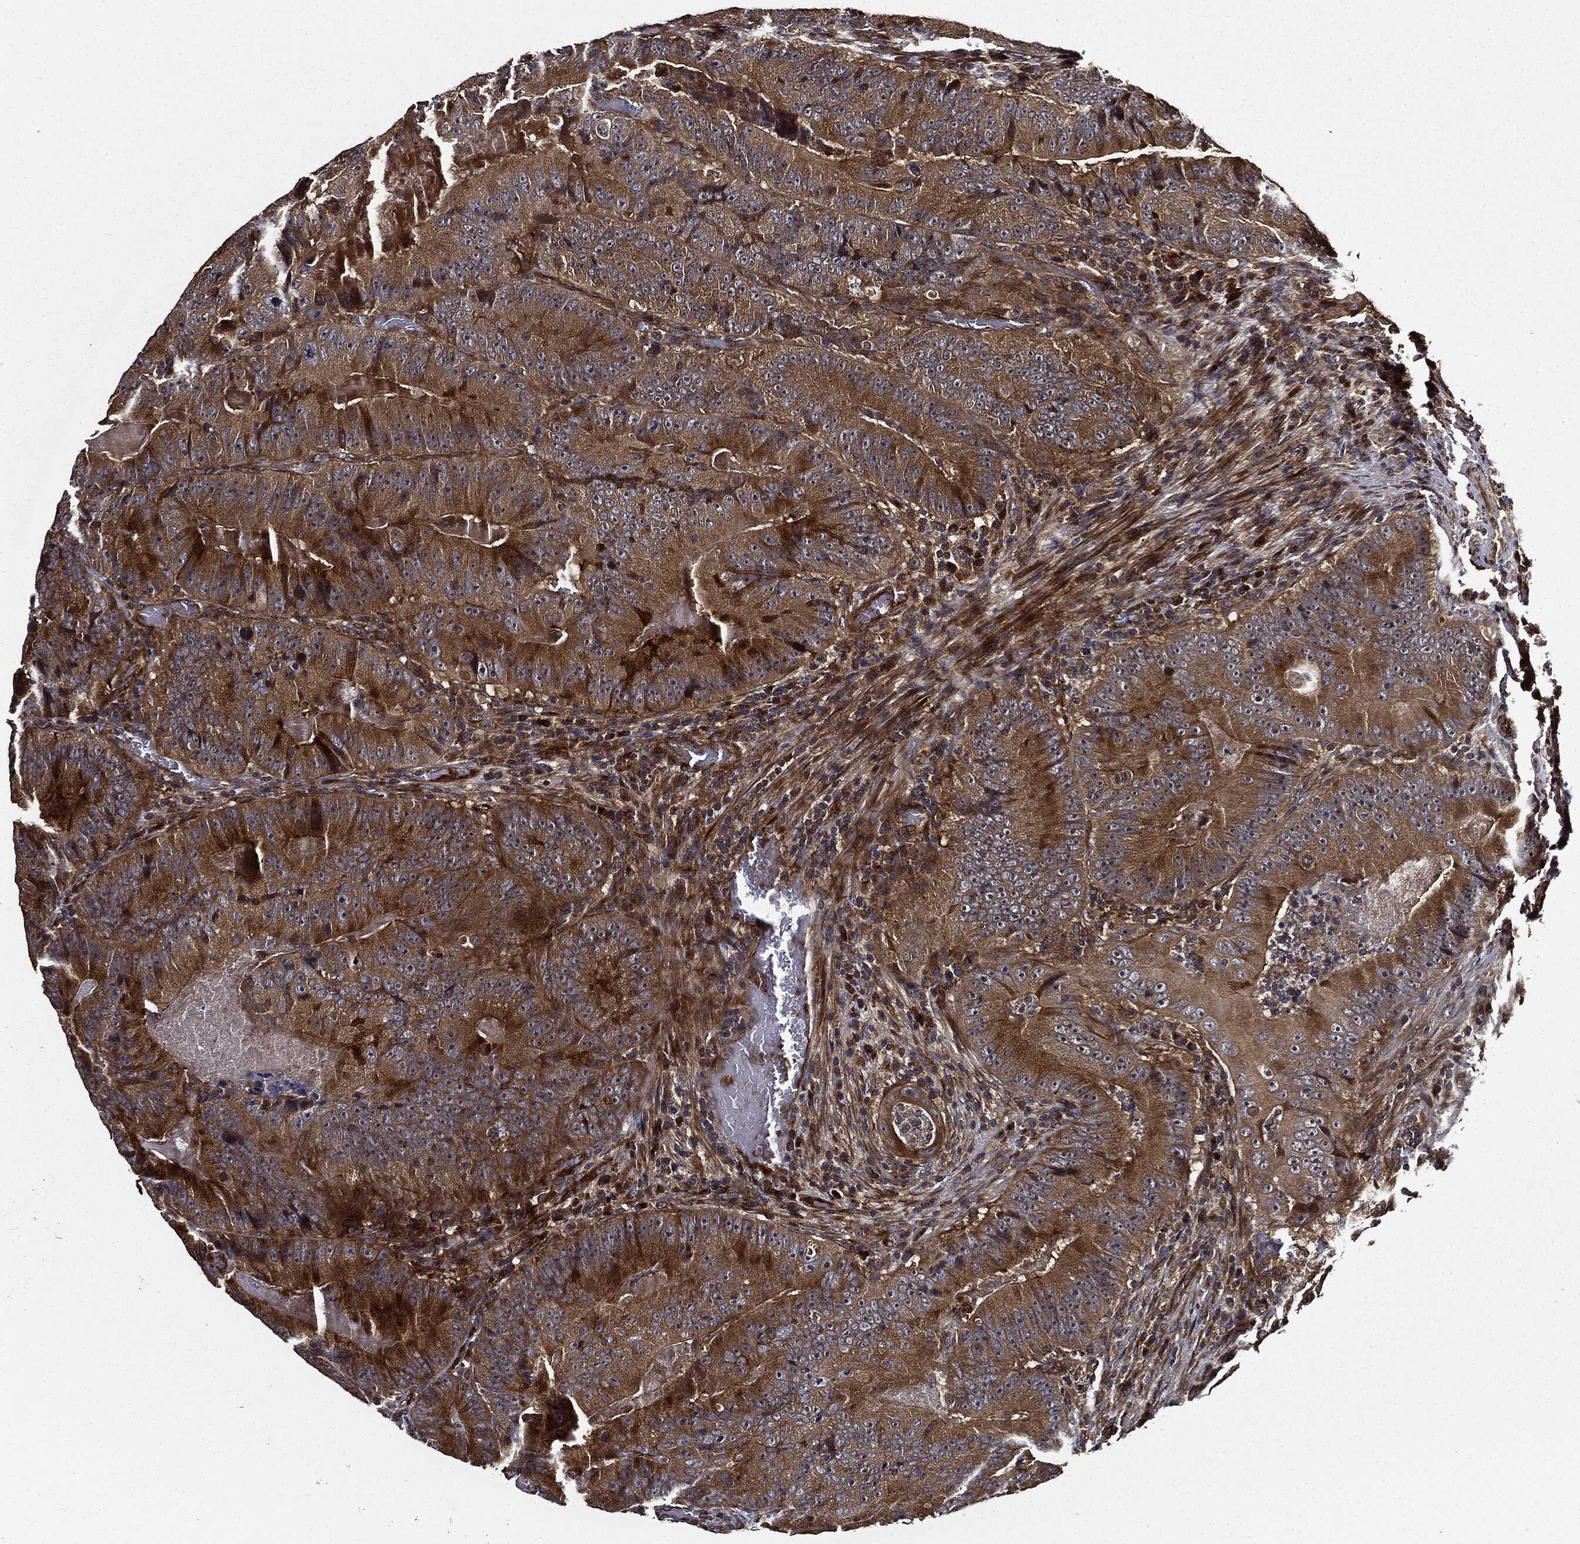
{"staining": {"intensity": "moderate", "quantity": ">75%", "location": "cytoplasmic/membranous"}, "tissue": "colorectal cancer", "cell_type": "Tumor cells", "image_type": "cancer", "snomed": [{"axis": "morphology", "description": "Adenocarcinoma, NOS"}, {"axis": "topography", "description": "Colon"}], "caption": "DAB immunohistochemical staining of human colorectal cancer (adenocarcinoma) reveals moderate cytoplasmic/membranous protein expression in approximately >75% of tumor cells.", "gene": "HTT", "patient": {"sex": "female", "age": 86}}